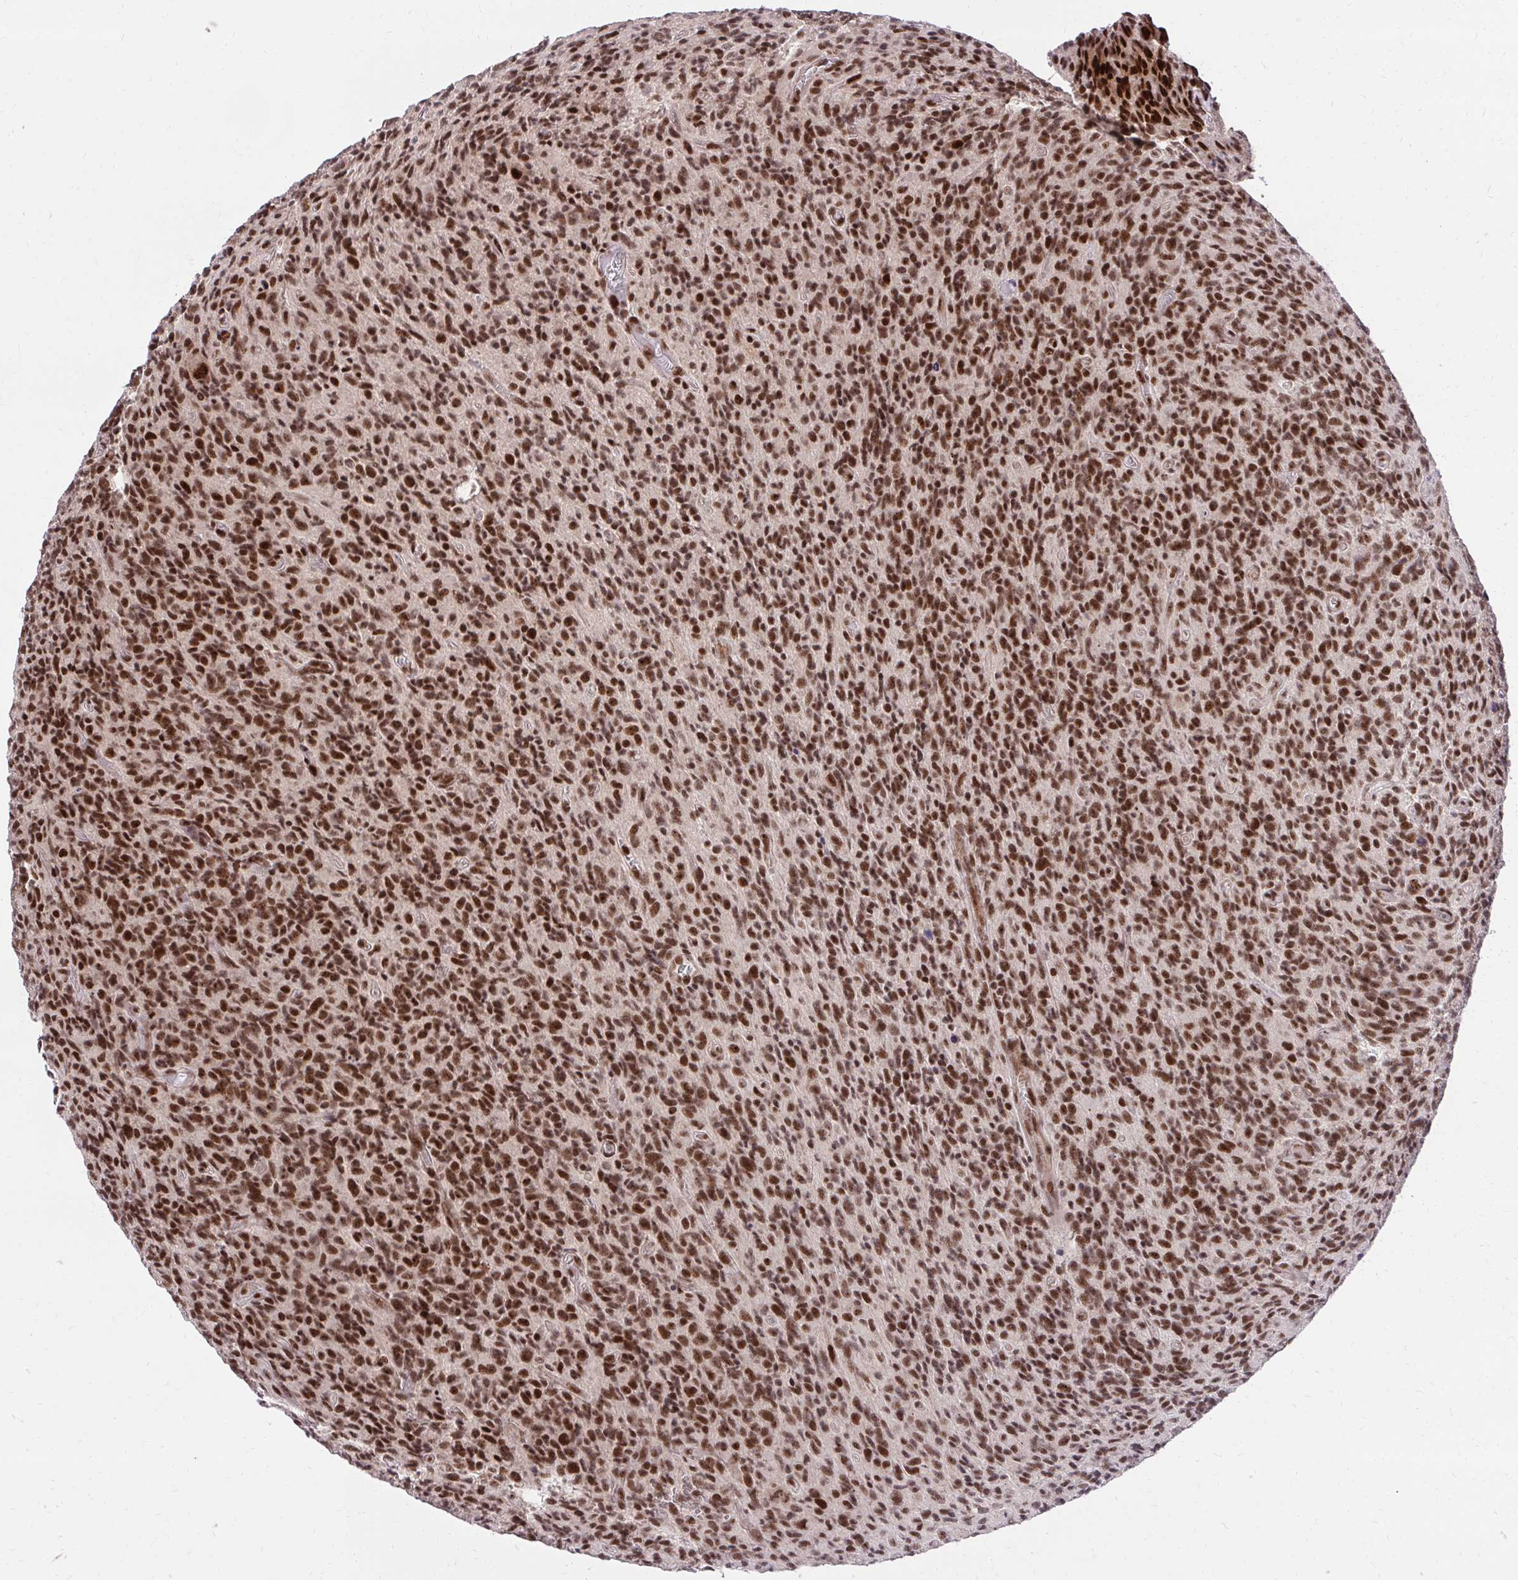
{"staining": {"intensity": "strong", "quantity": ">75%", "location": "nuclear"}, "tissue": "glioma", "cell_type": "Tumor cells", "image_type": "cancer", "snomed": [{"axis": "morphology", "description": "Glioma, malignant, High grade"}, {"axis": "topography", "description": "Brain"}], "caption": "A brown stain highlights strong nuclear expression of a protein in glioma tumor cells.", "gene": "HOXA4", "patient": {"sex": "male", "age": 76}}